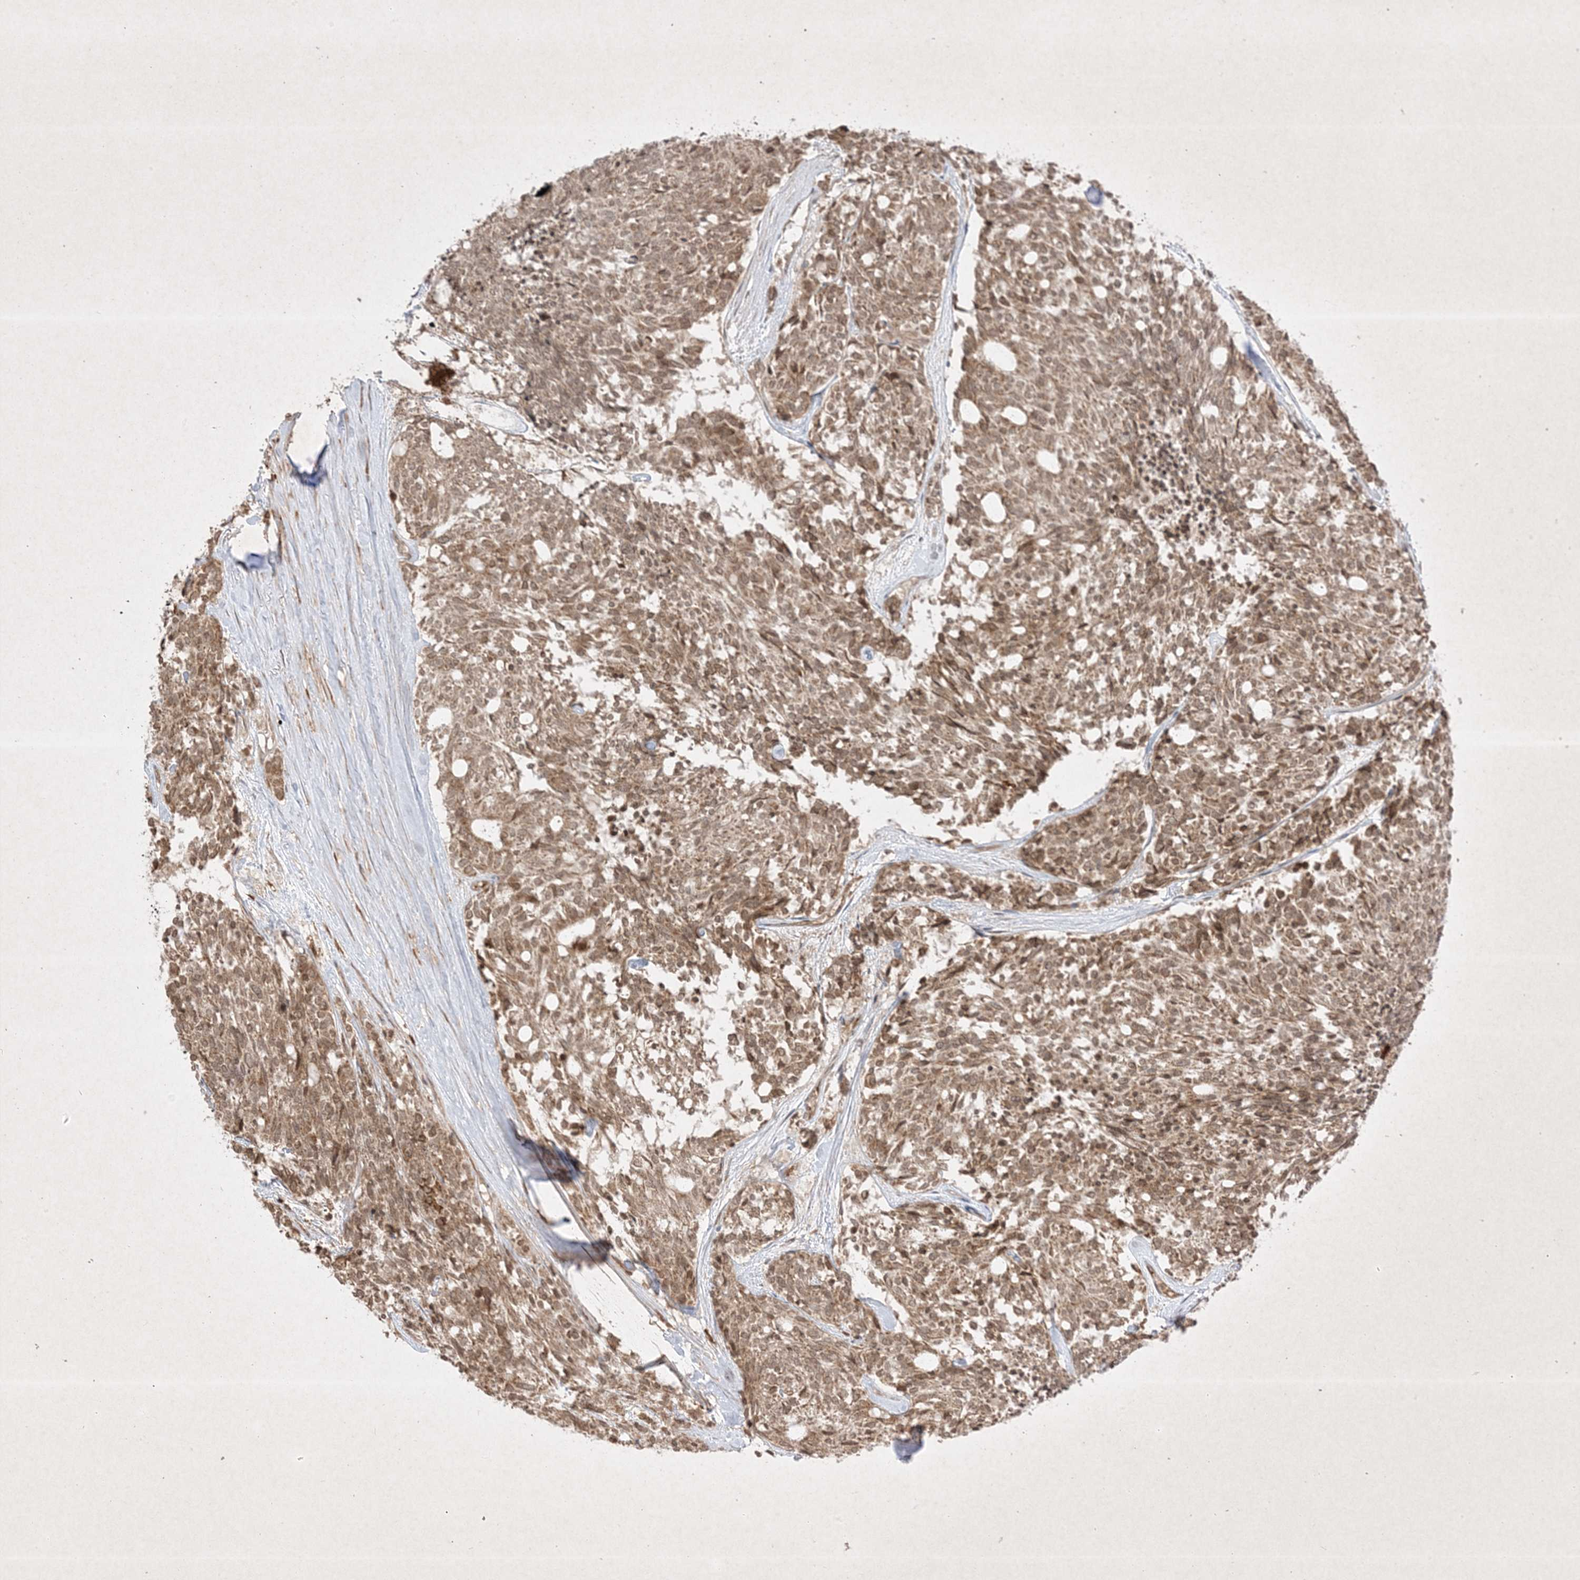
{"staining": {"intensity": "moderate", "quantity": "25%-75%", "location": "cytoplasmic/membranous,nuclear"}, "tissue": "carcinoid", "cell_type": "Tumor cells", "image_type": "cancer", "snomed": [{"axis": "morphology", "description": "Carcinoid, malignant, NOS"}, {"axis": "topography", "description": "Pancreas"}], "caption": "Immunohistochemistry image of neoplastic tissue: carcinoid stained using immunohistochemistry (IHC) shows medium levels of moderate protein expression localized specifically in the cytoplasmic/membranous and nuclear of tumor cells, appearing as a cytoplasmic/membranous and nuclear brown color.", "gene": "PTK6", "patient": {"sex": "female", "age": 54}}